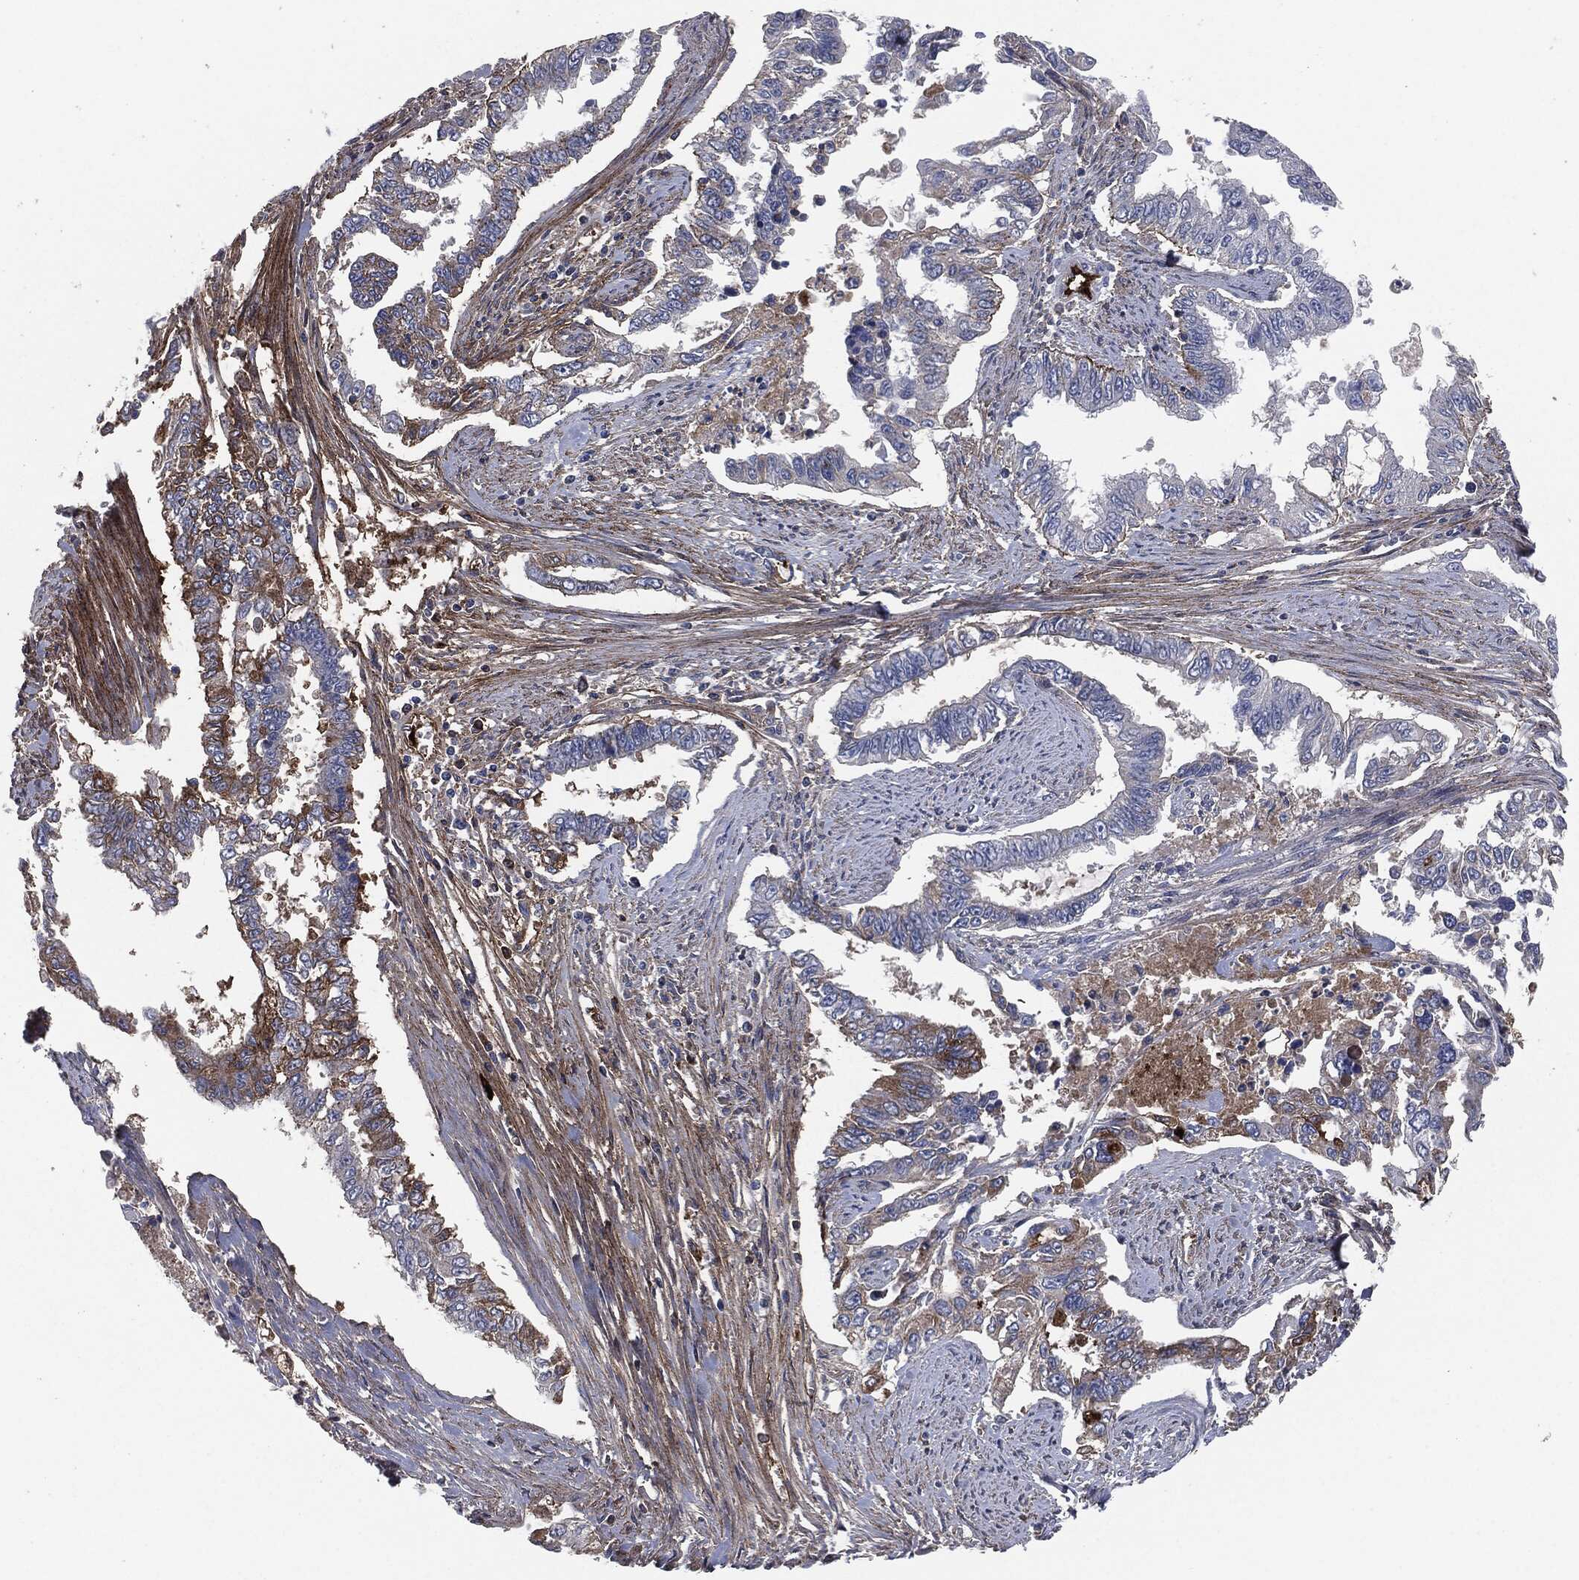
{"staining": {"intensity": "moderate", "quantity": "<25%", "location": "cytoplasmic/membranous"}, "tissue": "endometrial cancer", "cell_type": "Tumor cells", "image_type": "cancer", "snomed": [{"axis": "morphology", "description": "Adenocarcinoma, NOS"}, {"axis": "topography", "description": "Uterus"}], "caption": "Immunohistochemistry (DAB) staining of endometrial cancer (adenocarcinoma) shows moderate cytoplasmic/membranous protein expression in about <25% of tumor cells.", "gene": "APOB", "patient": {"sex": "female", "age": 59}}